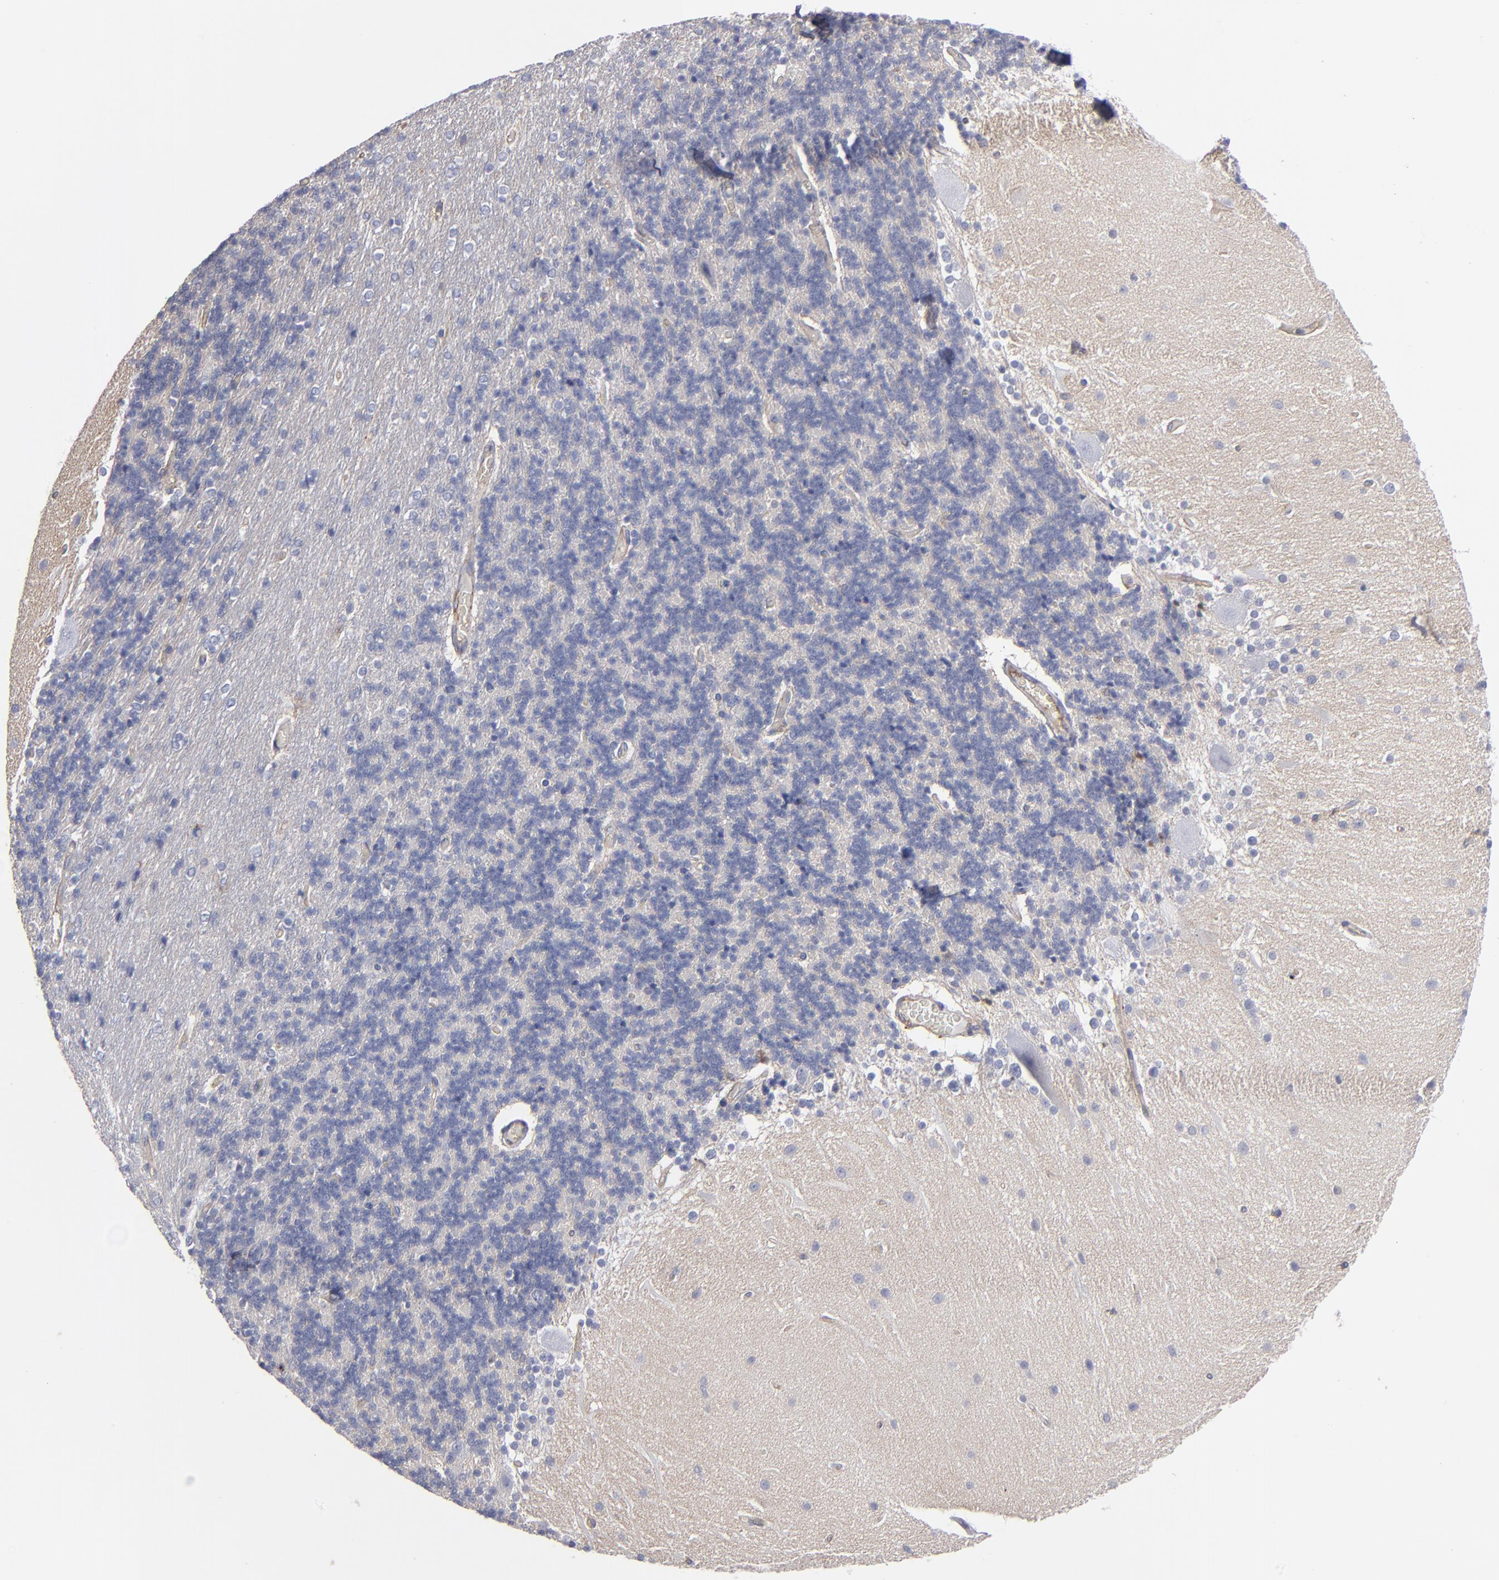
{"staining": {"intensity": "negative", "quantity": "none", "location": "none"}, "tissue": "cerebellum", "cell_type": "Cells in granular layer", "image_type": "normal", "snomed": [{"axis": "morphology", "description": "Normal tissue, NOS"}, {"axis": "topography", "description": "Cerebellum"}], "caption": "The histopathology image displays no staining of cells in granular layer in normal cerebellum.", "gene": "TM4SF1", "patient": {"sex": "female", "age": 54}}